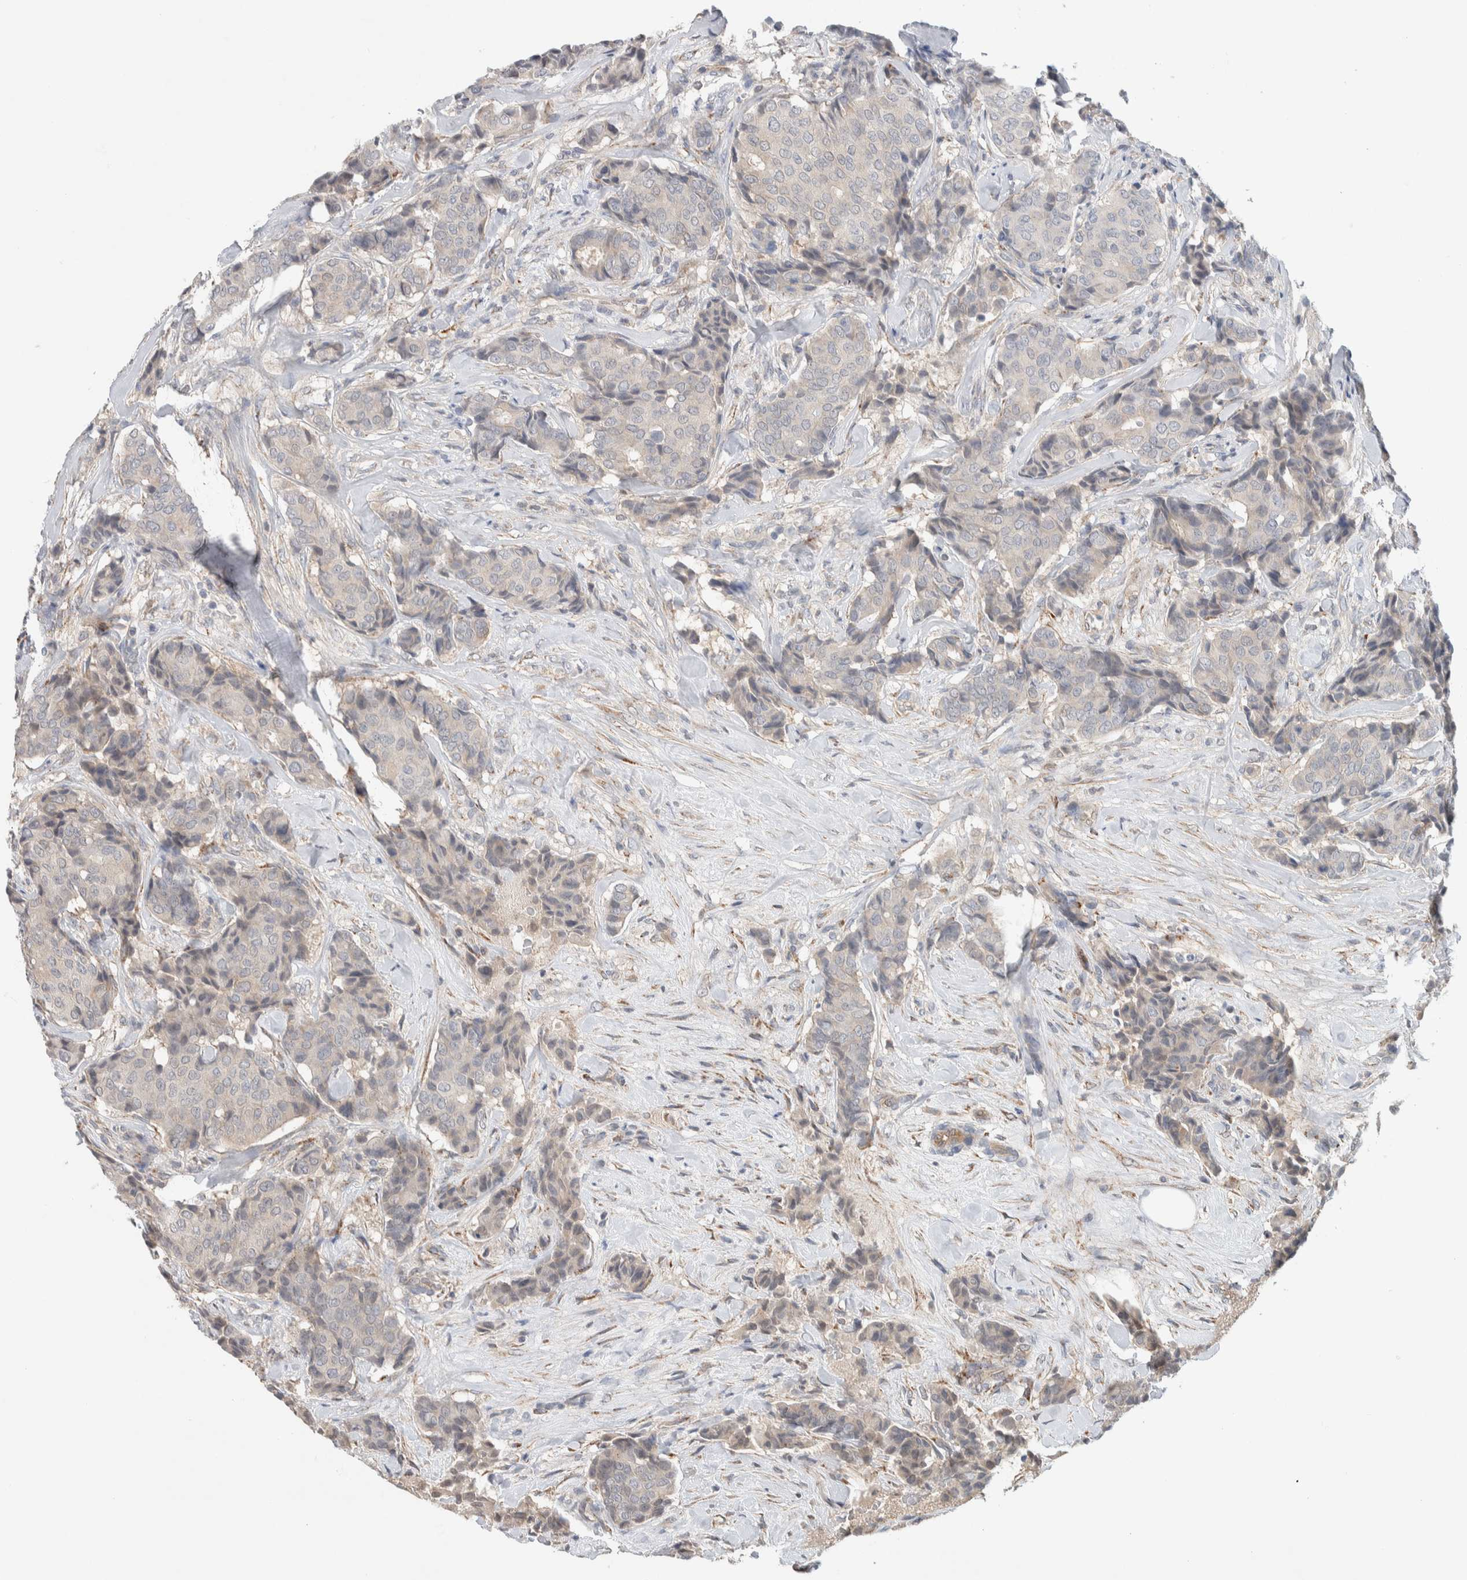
{"staining": {"intensity": "negative", "quantity": "none", "location": "none"}, "tissue": "breast cancer", "cell_type": "Tumor cells", "image_type": "cancer", "snomed": [{"axis": "morphology", "description": "Duct carcinoma"}, {"axis": "topography", "description": "Breast"}], "caption": "Immunohistochemistry photomicrograph of neoplastic tissue: intraductal carcinoma (breast) stained with DAB (3,3'-diaminobenzidine) shows no significant protein expression in tumor cells.", "gene": "DEPTOR", "patient": {"sex": "female", "age": 75}}